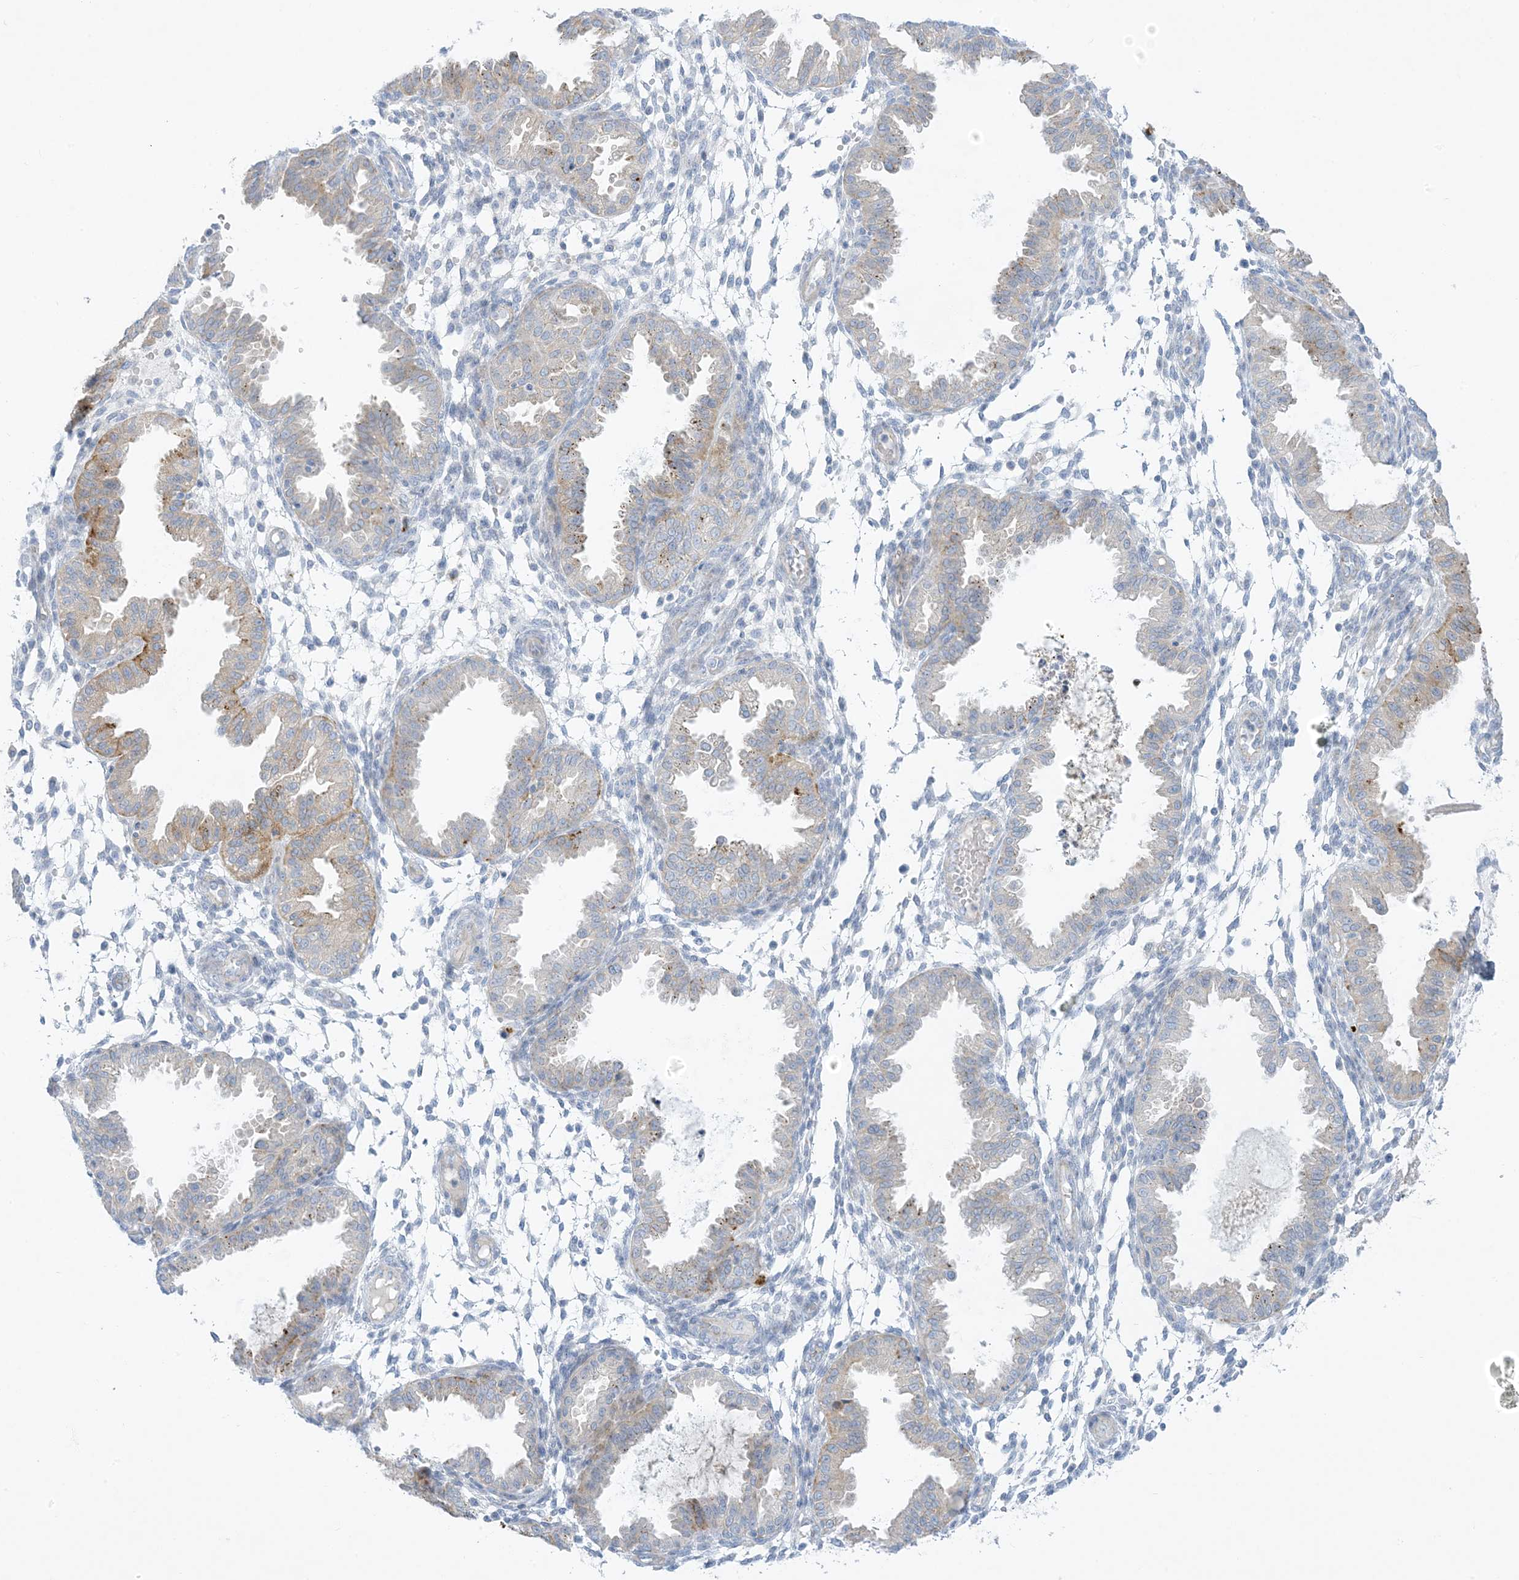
{"staining": {"intensity": "negative", "quantity": "none", "location": "none"}, "tissue": "endometrium", "cell_type": "Cells in endometrial stroma", "image_type": "normal", "snomed": [{"axis": "morphology", "description": "Normal tissue, NOS"}, {"axis": "topography", "description": "Endometrium"}], "caption": "Endometrium stained for a protein using immunohistochemistry demonstrates no expression cells in endometrial stroma.", "gene": "XIRP2", "patient": {"sex": "female", "age": 33}}